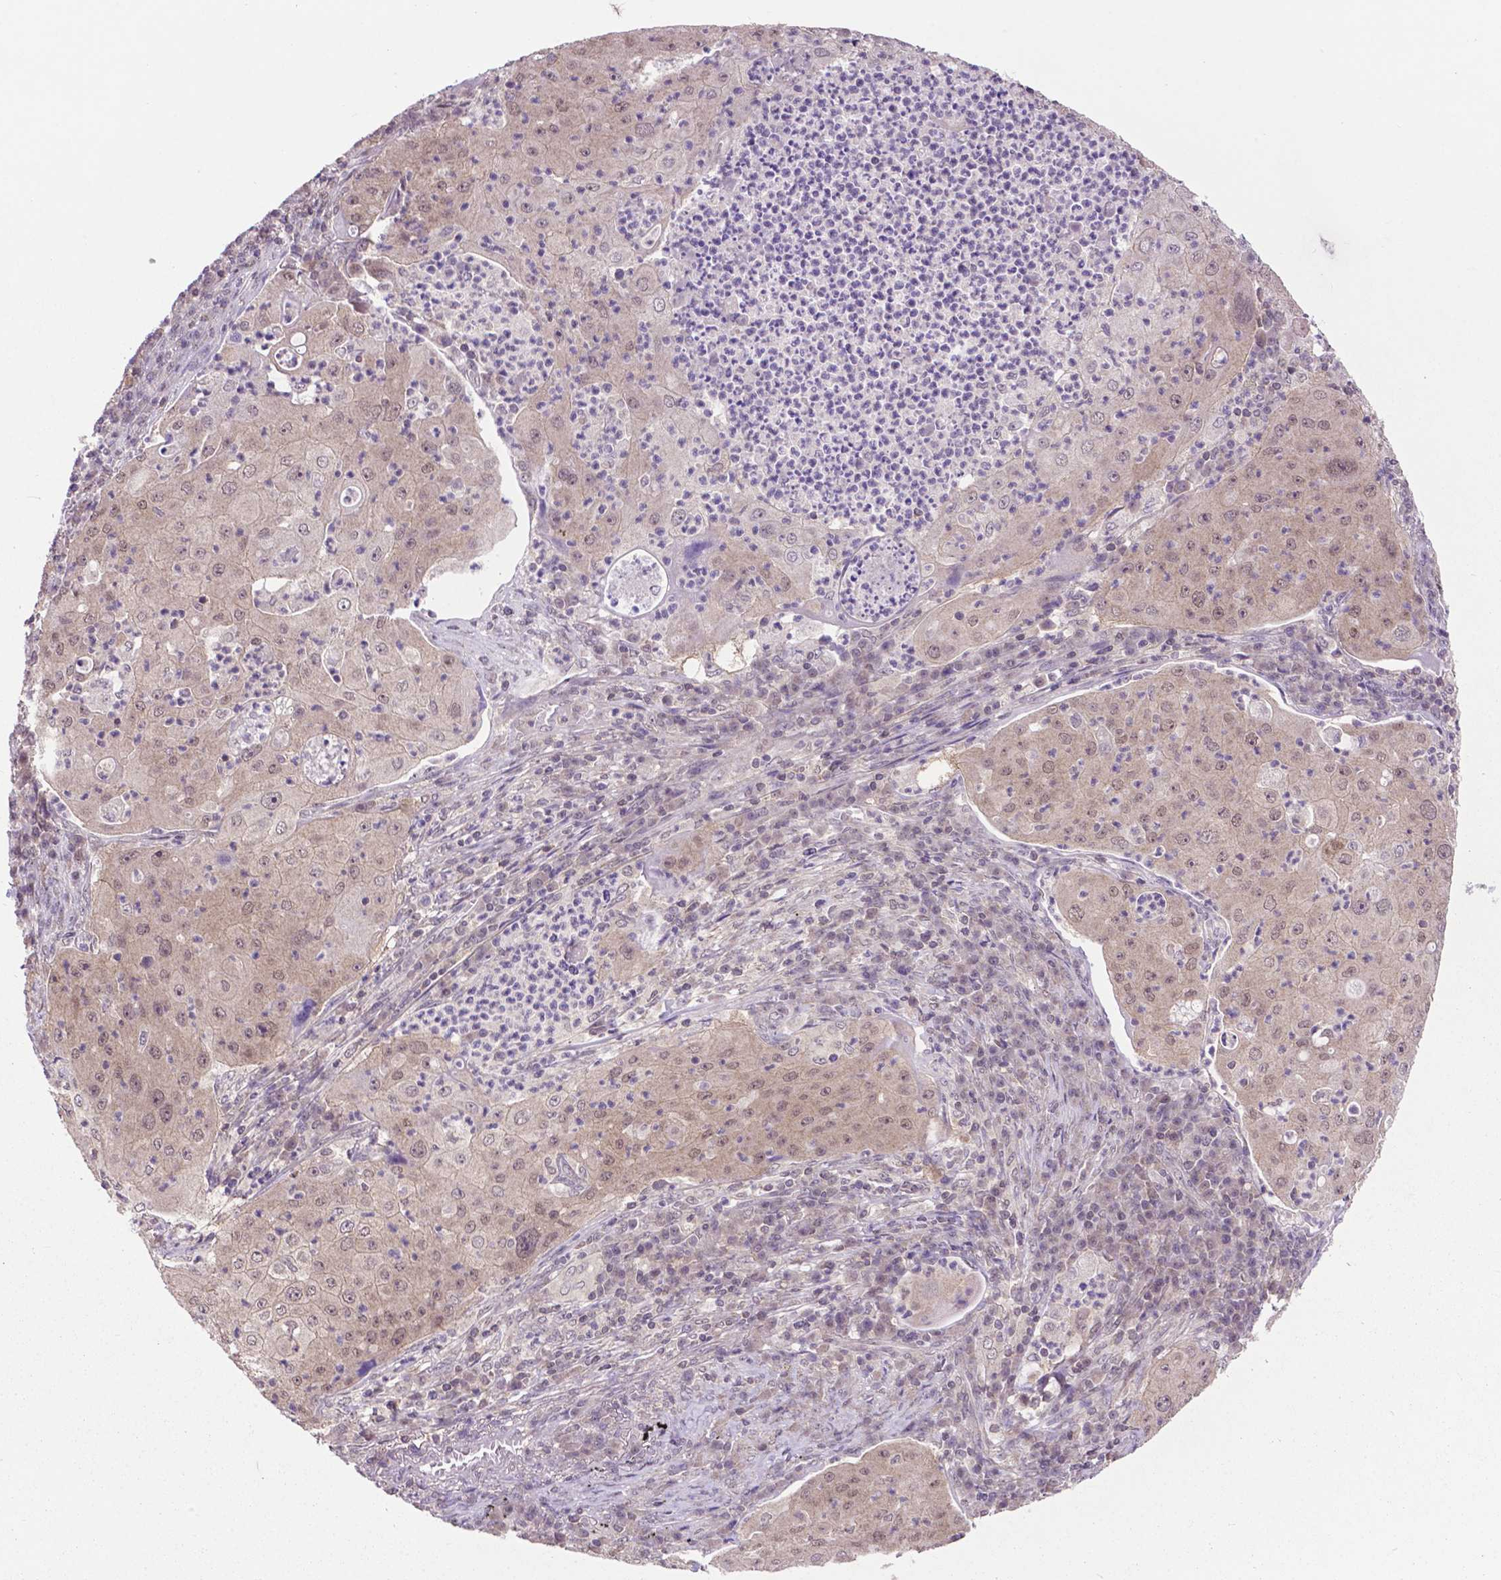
{"staining": {"intensity": "weak", "quantity": "25%-75%", "location": "cytoplasmic/membranous,nuclear"}, "tissue": "lung cancer", "cell_type": "Tumor cells", "image_type": "cancer", "snomed": [{"axis": "morphology", "description": "Squamous cell carcinoma, NOS"}, {"axis": "topography", "description": "Lung"}], "caption": "Lung cancer (squamous cell carcinoma) stained with a brown dye exhibits weak cytoplasmic/membranous and nuclear positive staining in about 25%-75% of tumor cells.", "gene": "OTUB1", "patient": {"sex": "female", "age": 59}}